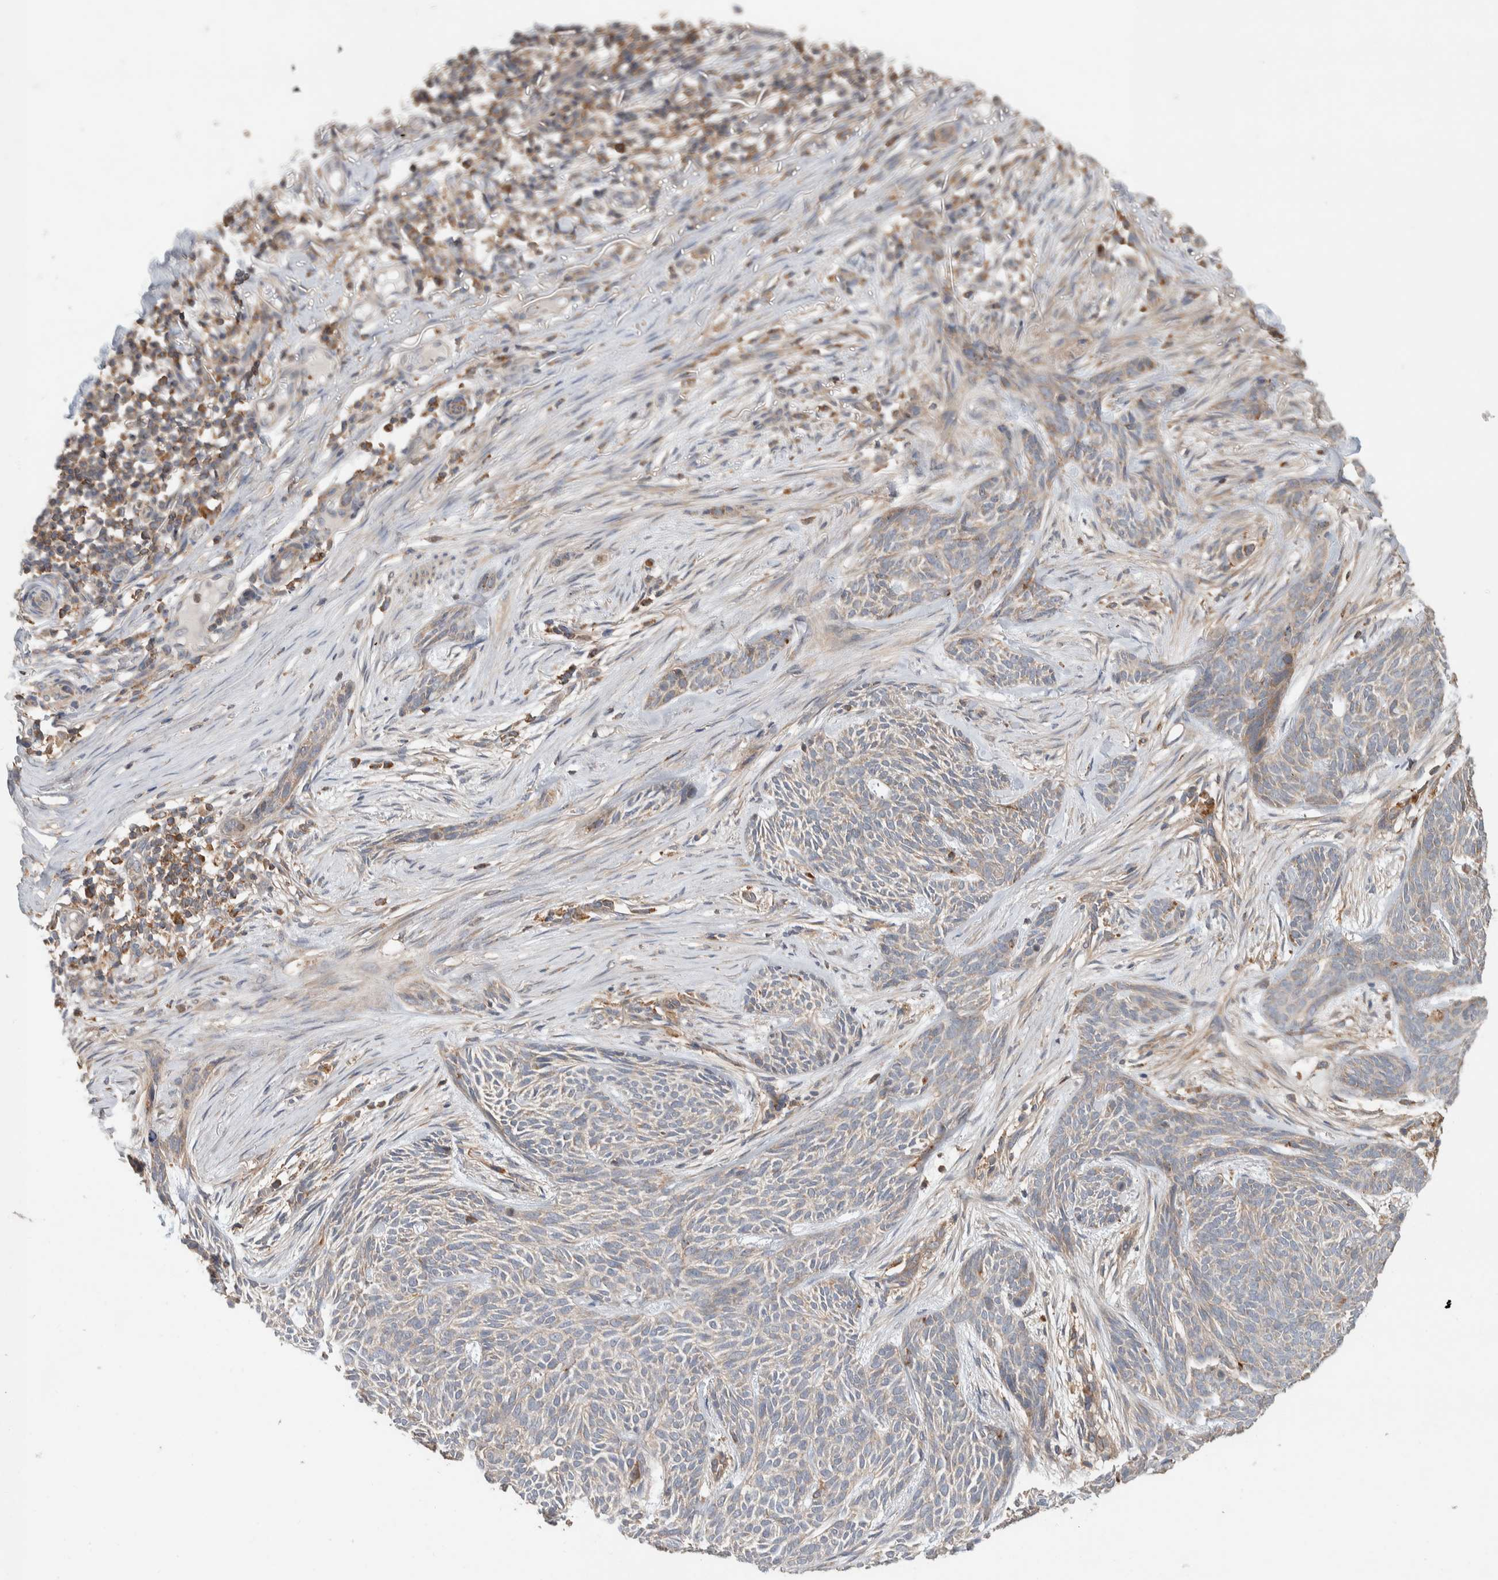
{"staining": {"intensity": "weak", "quantity": "<25%", "location": "cytoplasmic/membranous"}, "tissue": "skin cancer", "cell_type": "Tumor cells", "image_type": "cancer", "snomed": [{"axis": "morphology", "description": "Basal cell carcinoma"}, {"axis": "topography", "description": "Skin"}], "caption": "DAB immunohistochemical staining of human skin basal cell carcinoma demonstrates no significant positivity in tumor cells. (DAB immunohistochemistry (IHC) visualized using brightfield microscopy, high magnification).", "gene": "DEPTOR", "patient": {"sex": "female", "age": 59}}